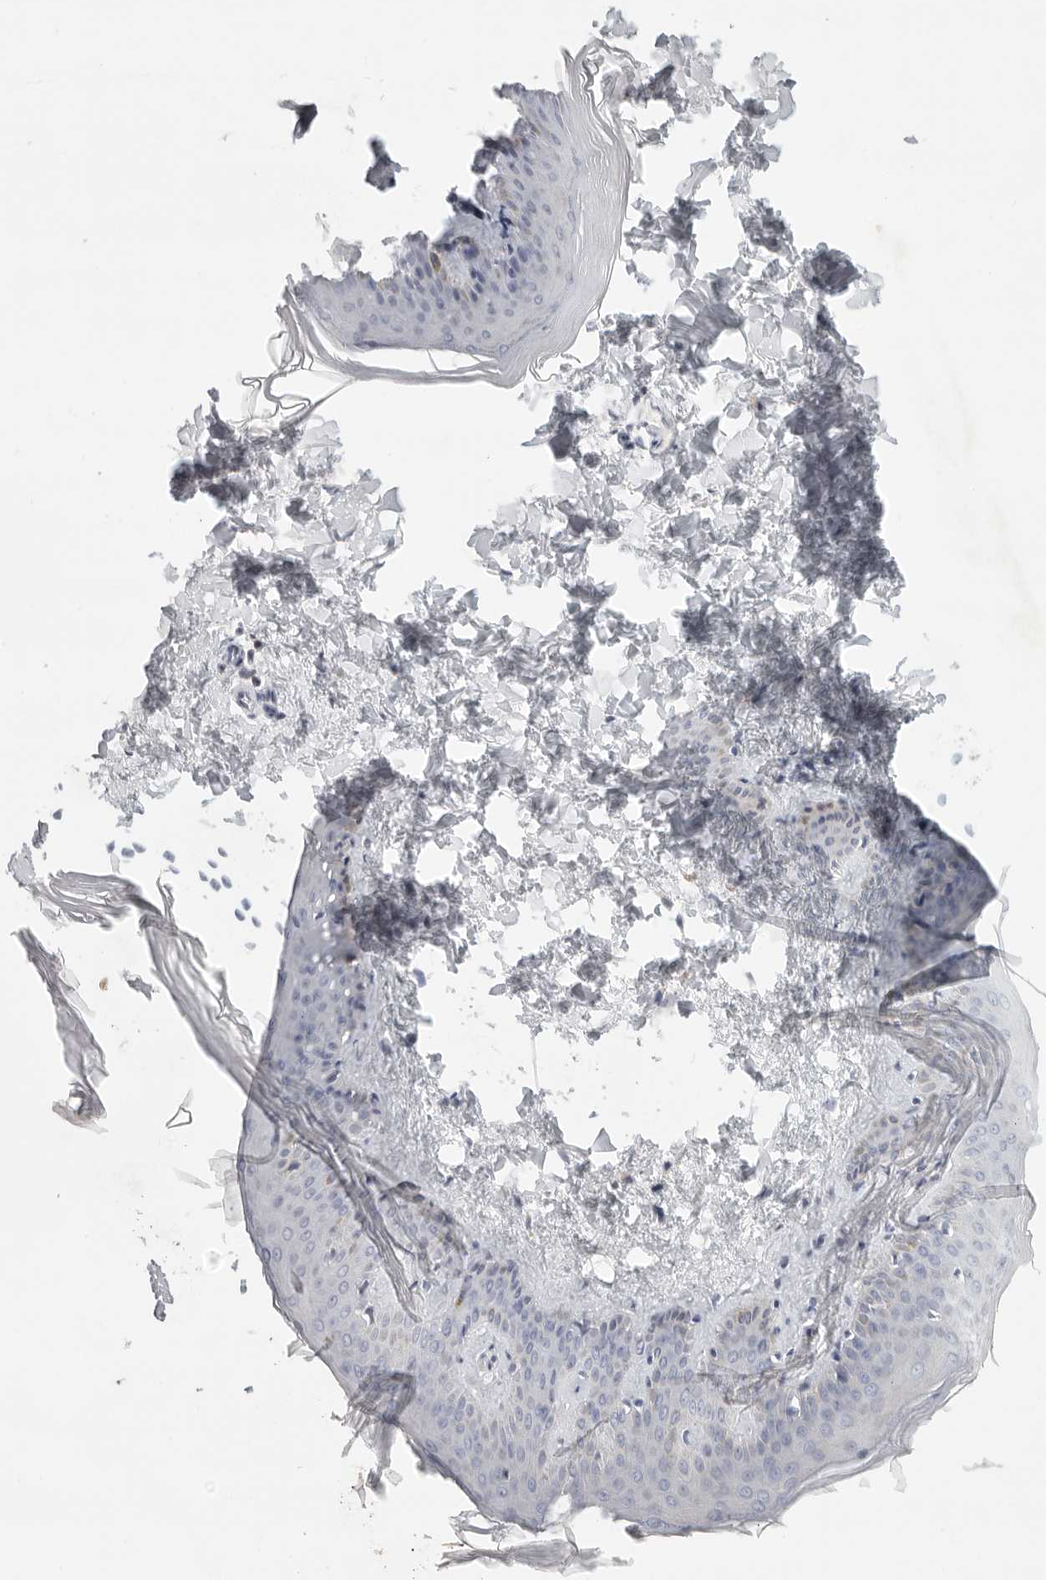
{"staining": {"intensity": "negative", "quantity": "none", "location": "none"}, "tissue": "skin", "cell_type": "Fibroblasts", "image_type": "normal", "snomed": [{"axis": "morphology", "description": "Normal tissue, NOS"}, {"axis": "topography", "description": "Skin"}], "caption": "Immunohistochemistry of unremarkable human skin displays no expression in fibroblasts. (Immunohistochemistry, brightfield microscopy, high magnification).", "gene": "TMEM69", "patient": {"sex": "female", "age": 27}}